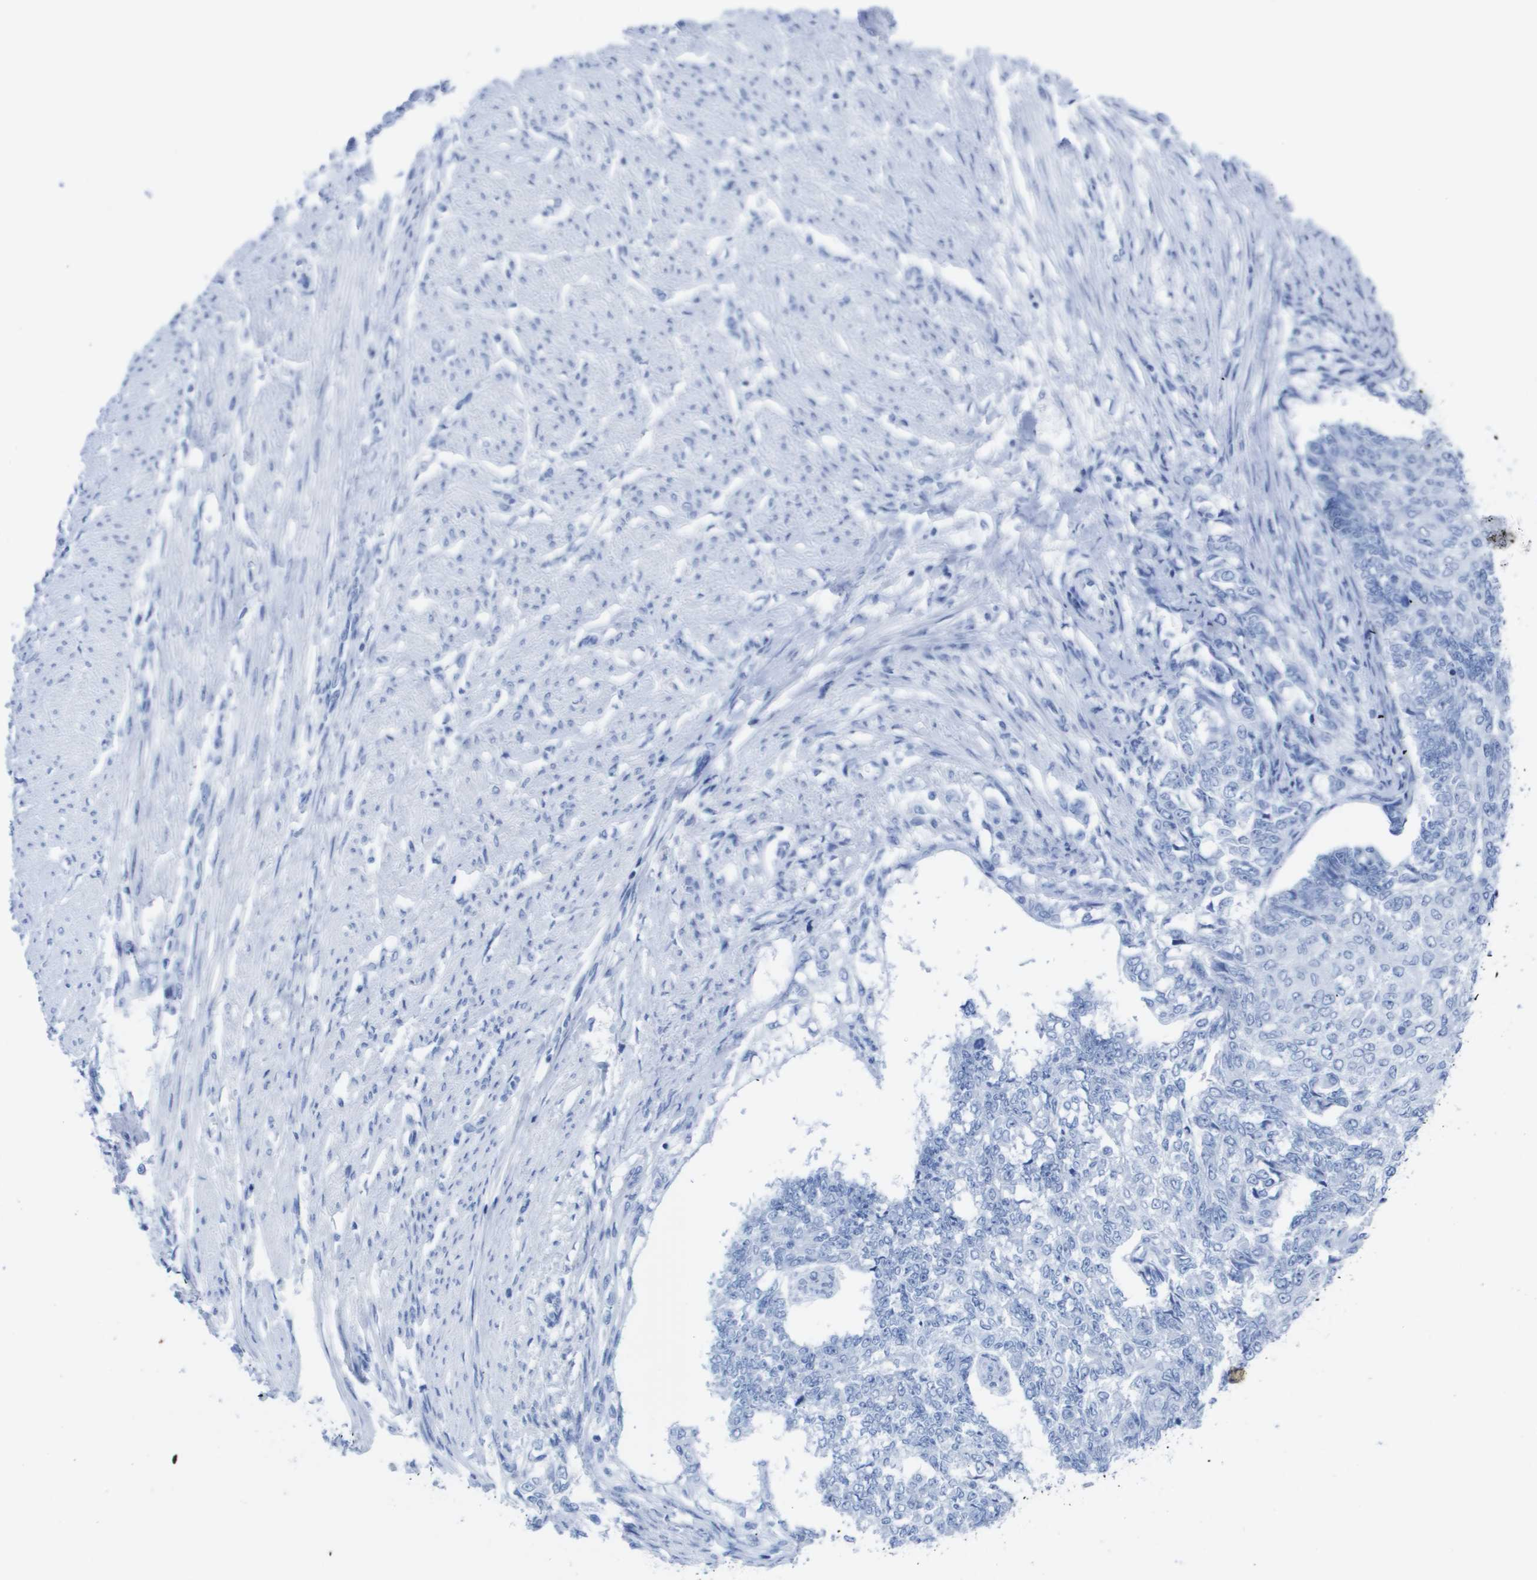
{"staining": {"intensity": "negative", "quantity": "none", "location": "none"}, "tissue": "endometrial cancer", "cell_type": "Tumor cells", "image_type": "cancer", "snomed": [{"axis": "morphology", "description": "Adenocarcinoma, NOS"}, {"axis": "topography", "description": "Endometrium"}], "caption": "Tumor cells are negative for protein expression in human endometrial adenocarcinoma.", "gene": "KCNA3", "patient": {"sex": "female", "age": 32}}